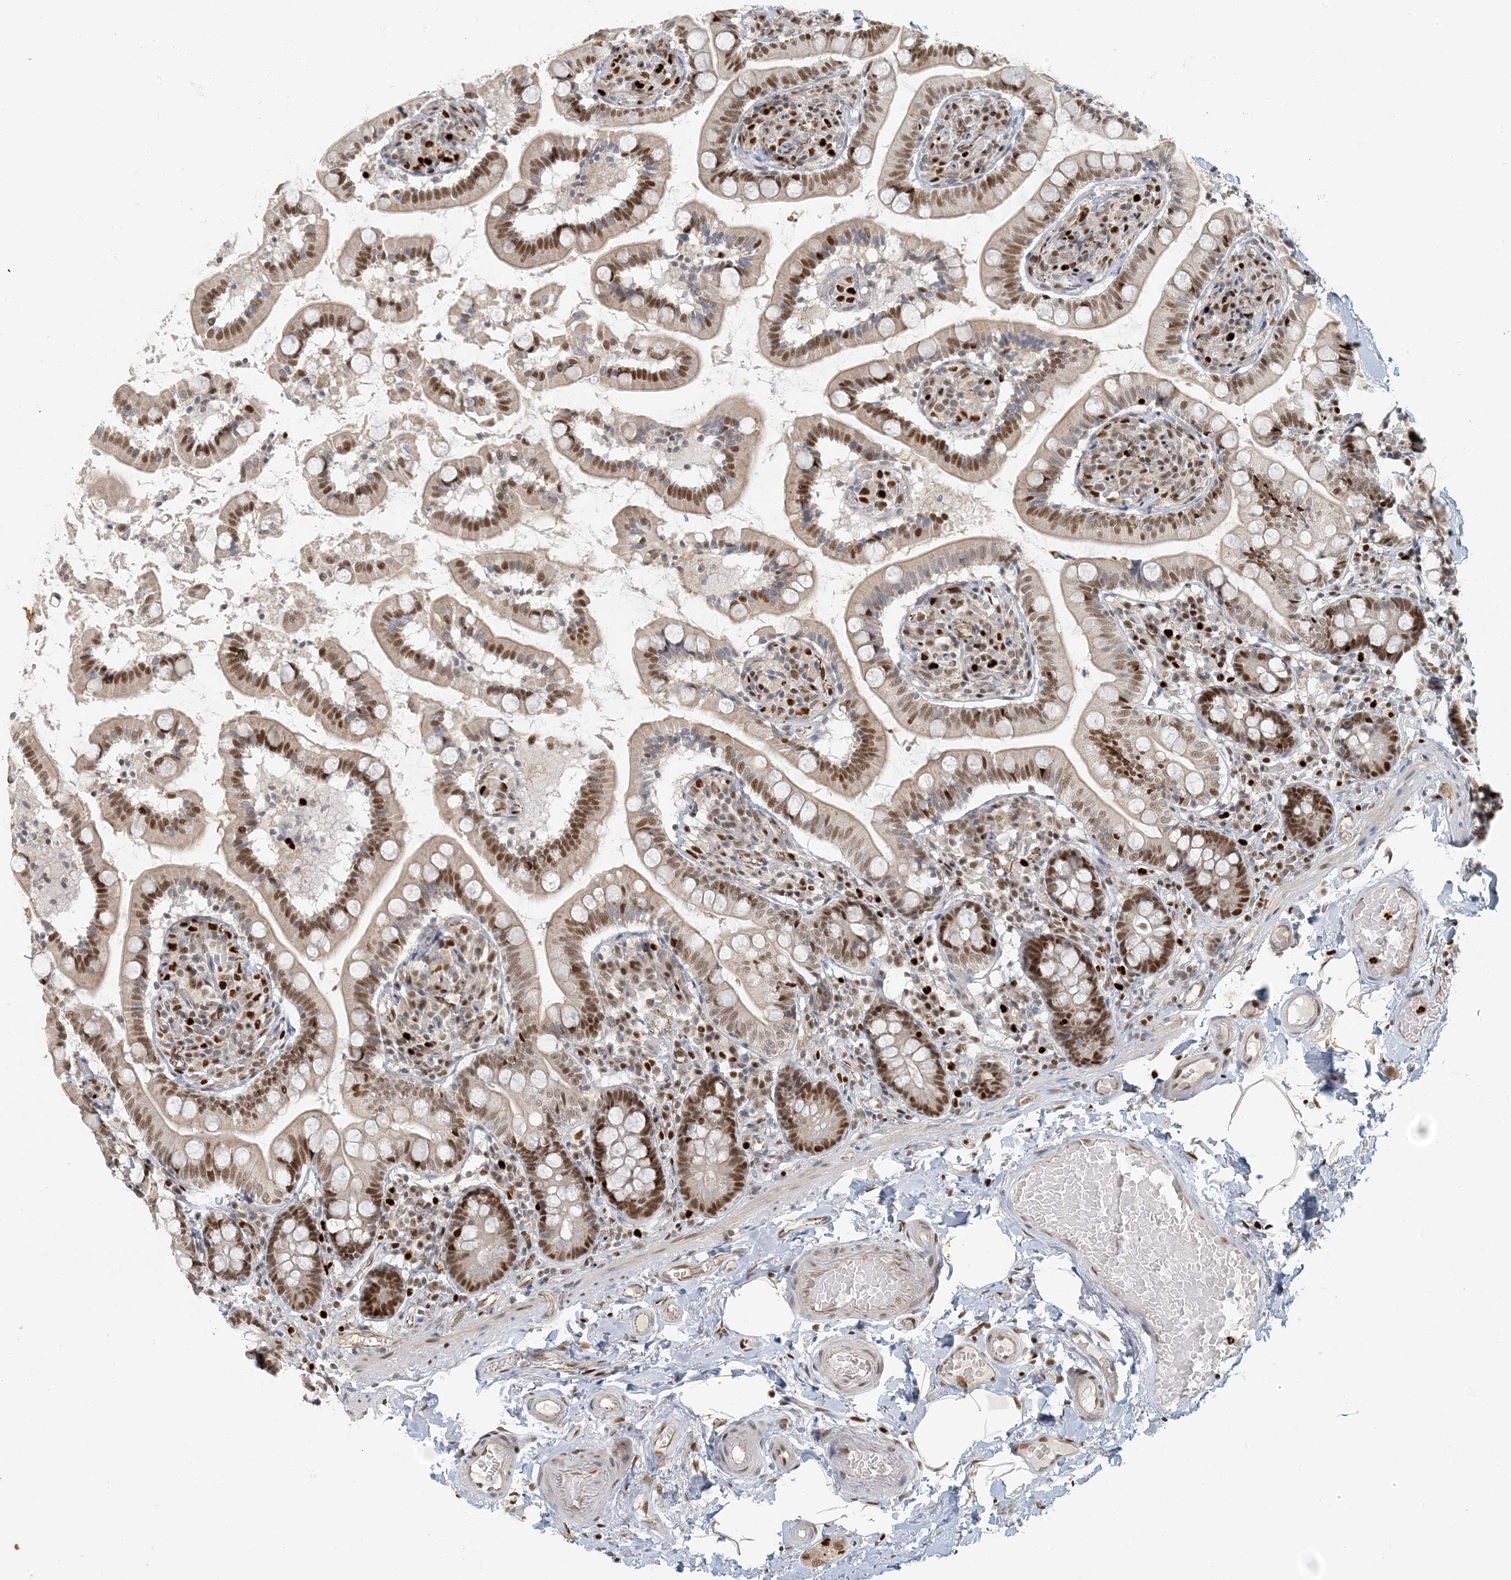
{"staining": {"intensity": "moderate", "quantity": ">75%", "location": "nuclear"}, "tissue": "small intestine", "cell_type": "Glandular cells", "image_type": "normal", "snomed": [{"axis": "morphology", "description": "Normal tissue, NOS"}, {"axis": "topography", "description": "Small intestine"}], "caption": "This histopathology image demonstrates immunohistochemistry (IHC) staining of benign human small intestine, with medium moderate nuclear positivity in approximately >75% of glandular cells.", "gene": "AK9", "patient": {"sex": "female", "age": 64}}